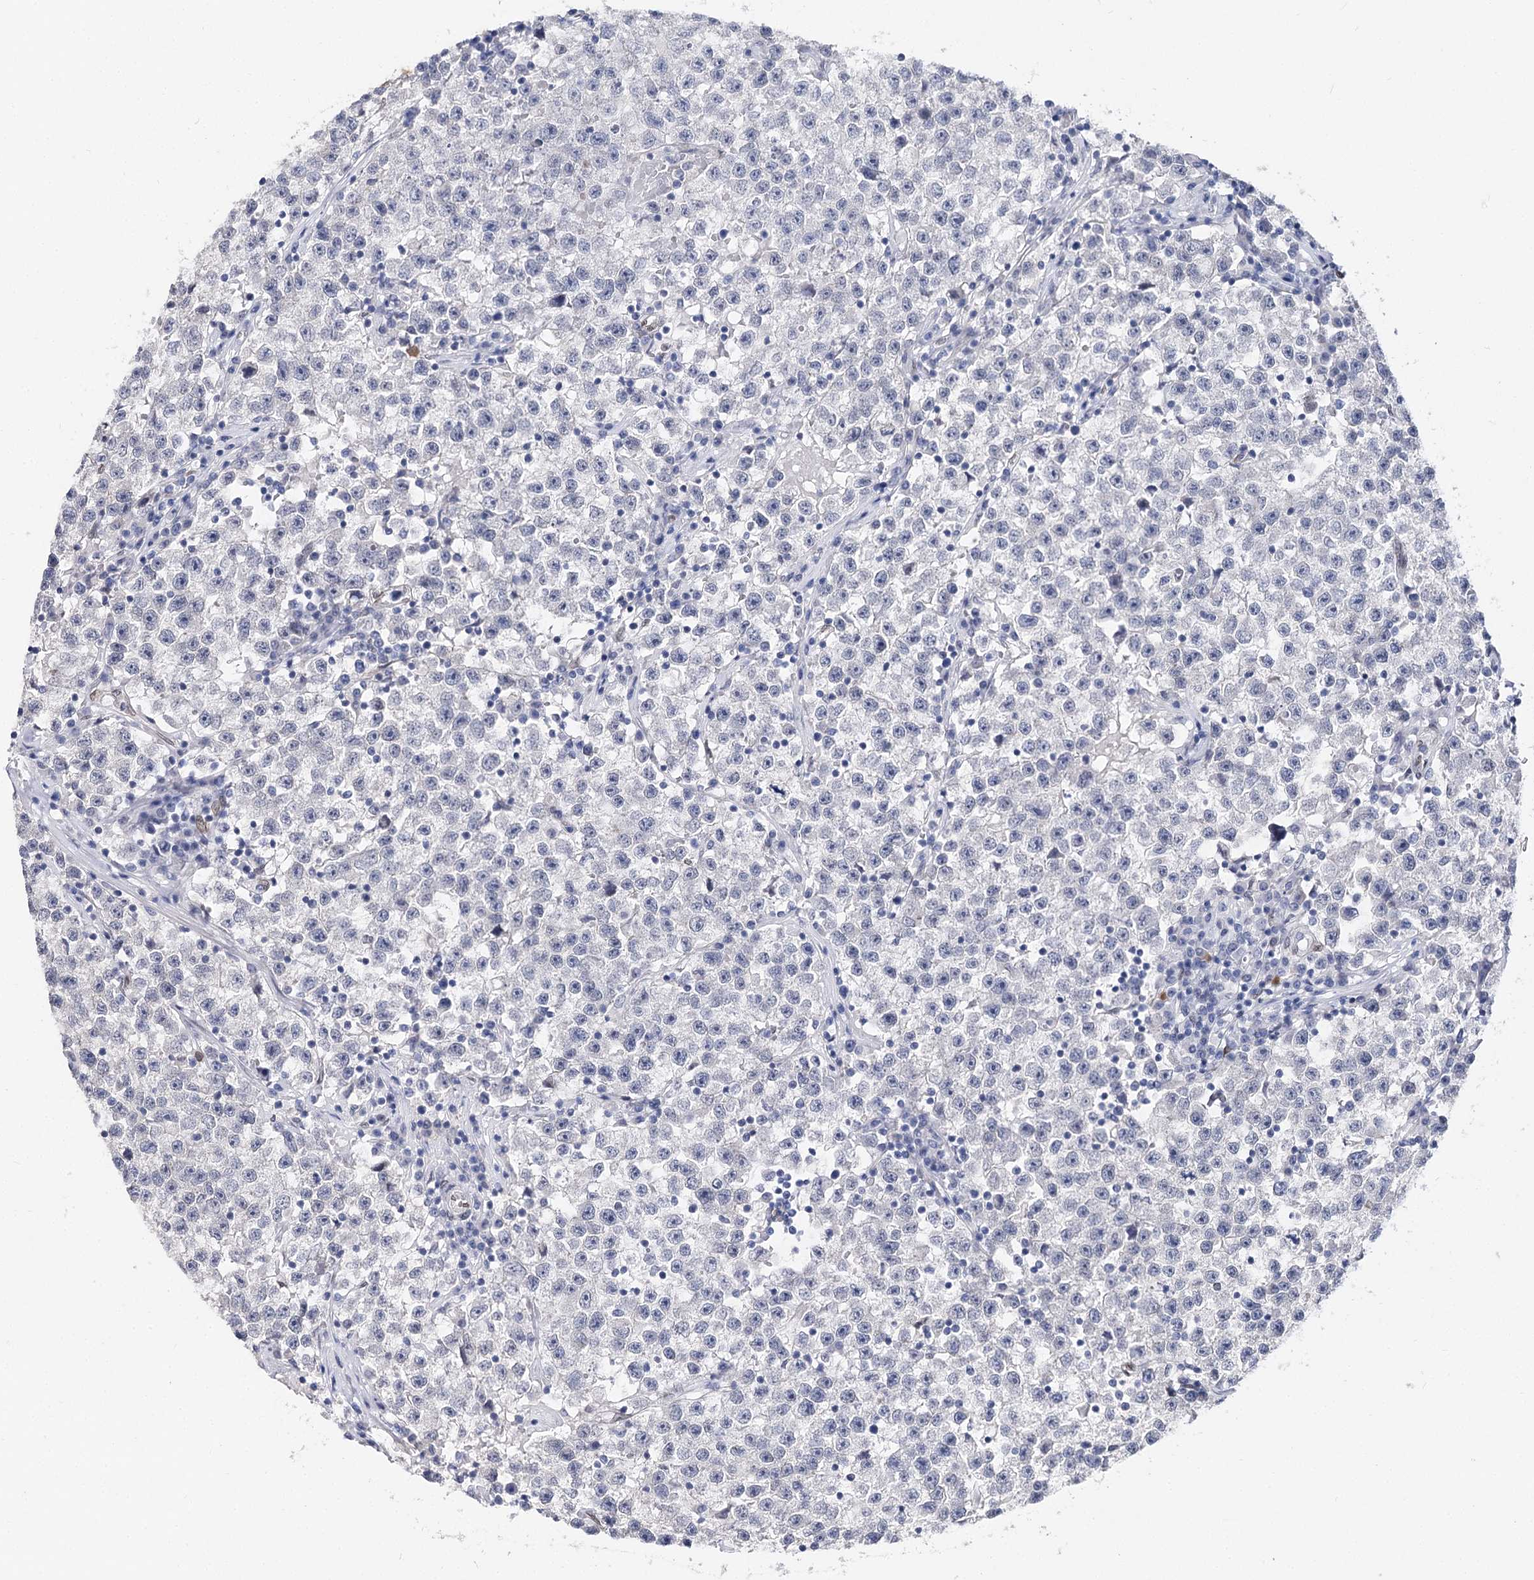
{"staining": {"intensity": "negative", "quantity": "none", "location": "none"}, "tissue": "testis cancer", "cell_type": "Tumor cells", "image_type": "cancer", "snomed": [{"axis": "morphology", "description": "Seminoma, NOS"}, {"axis": "topography", "description": "Testis"}], "caption": "High magnification brightfield microscopy of testis cancer (seminoma) stained with DAB (brown) and counterstained with hematoxylin (blue): tumor cells show no significant expression.", "gene": "TMEM201", "patient": {"sex": "male", "age": 22}}